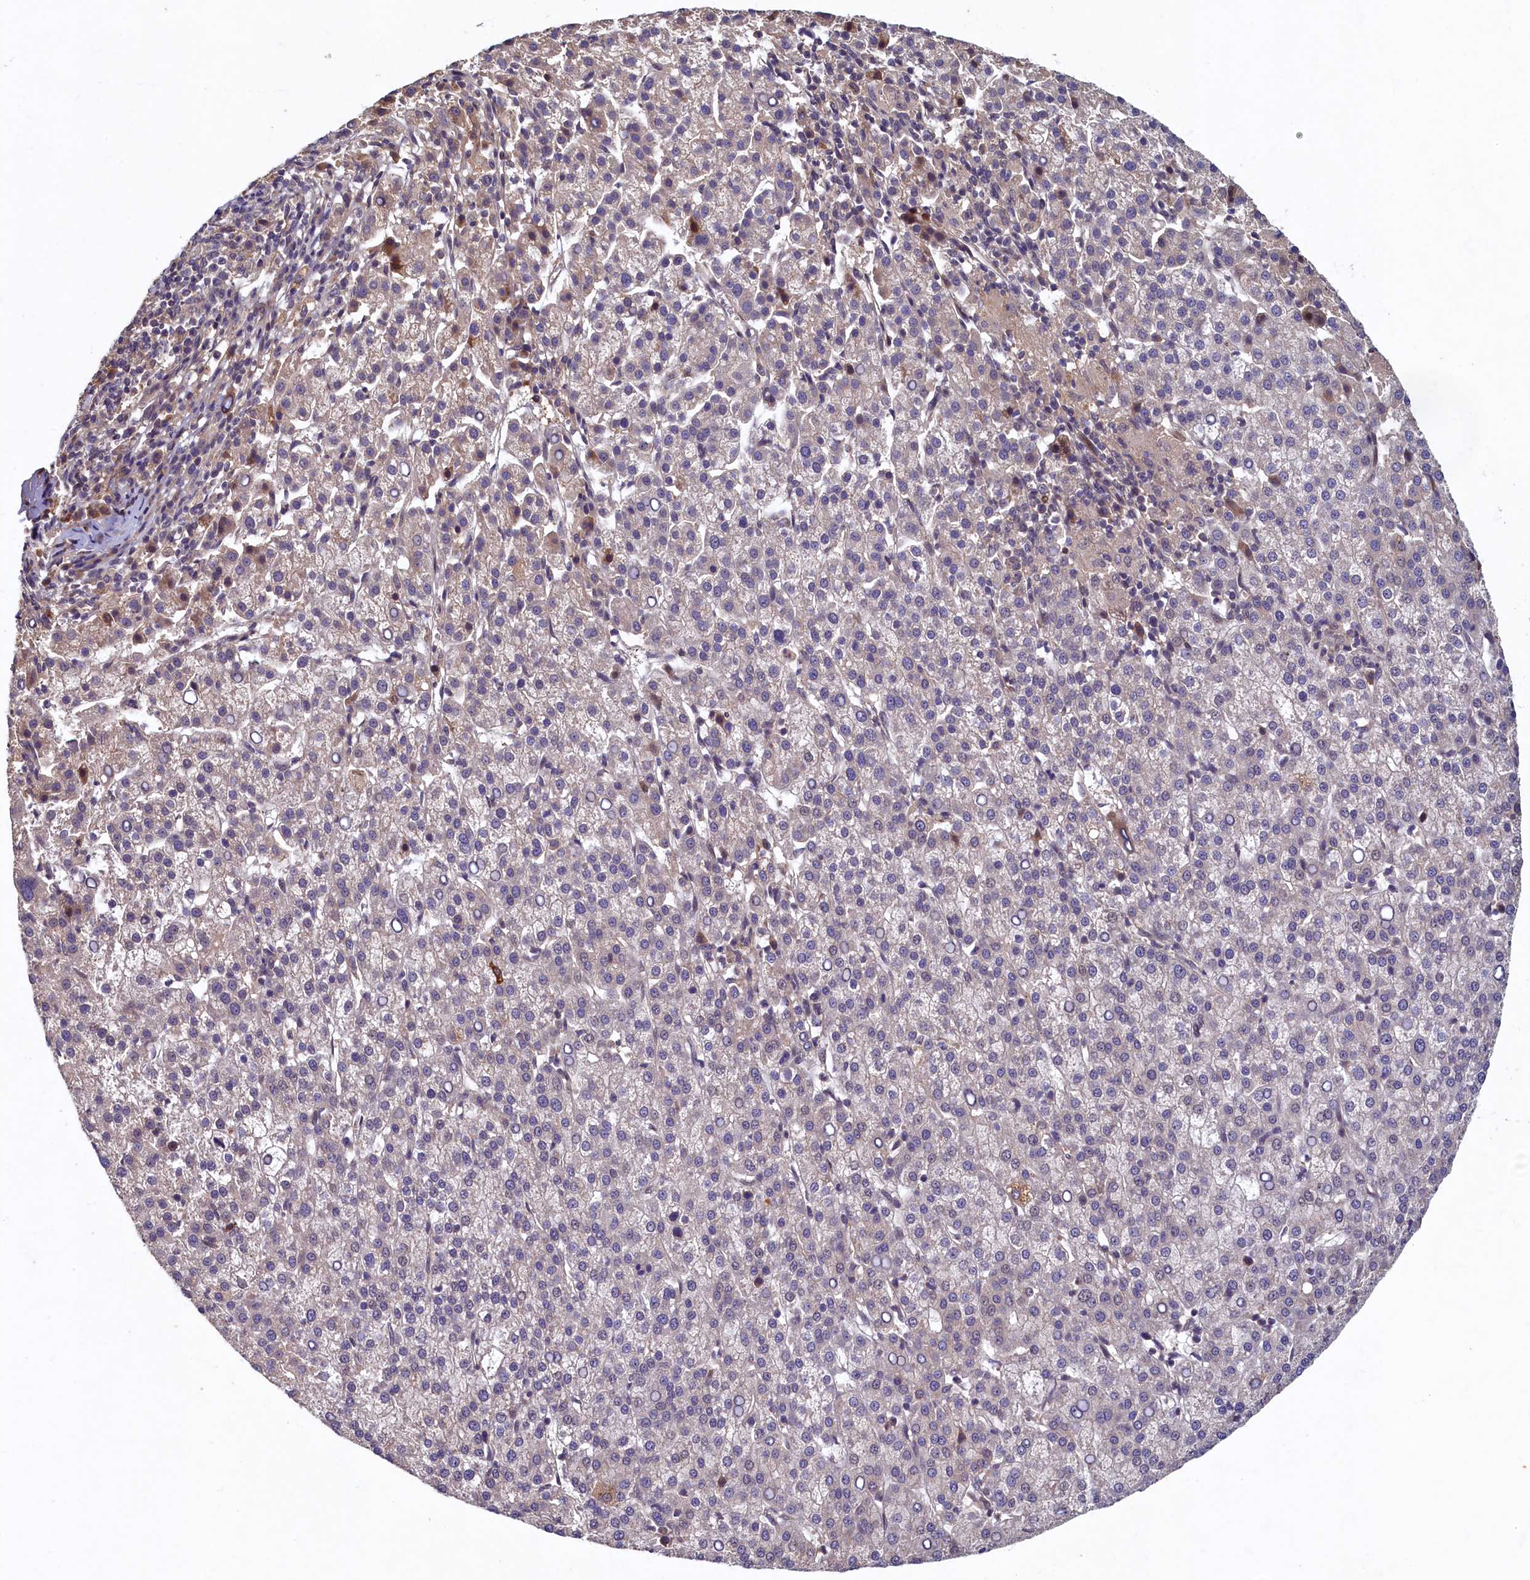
{"staining": {"intensity": "weak", "quantity": "<25%", "location": "cytoplasmic/membranous"}, "tissue": "liver cancer", "cell_type": "Tumor cells", "image_type": "cancer", "snomed": [{"axis": "morphology", "description": "Carcinoma, Hepatocellular, NOS"}, {"axis": "topography", "description": "Liver"}], "caption": "Tumor cells are negative for protein expression in human liver hepatocellular carcinoma.", "gene": "LCMT2", "patient": {"sex": "female", "age": 58}}